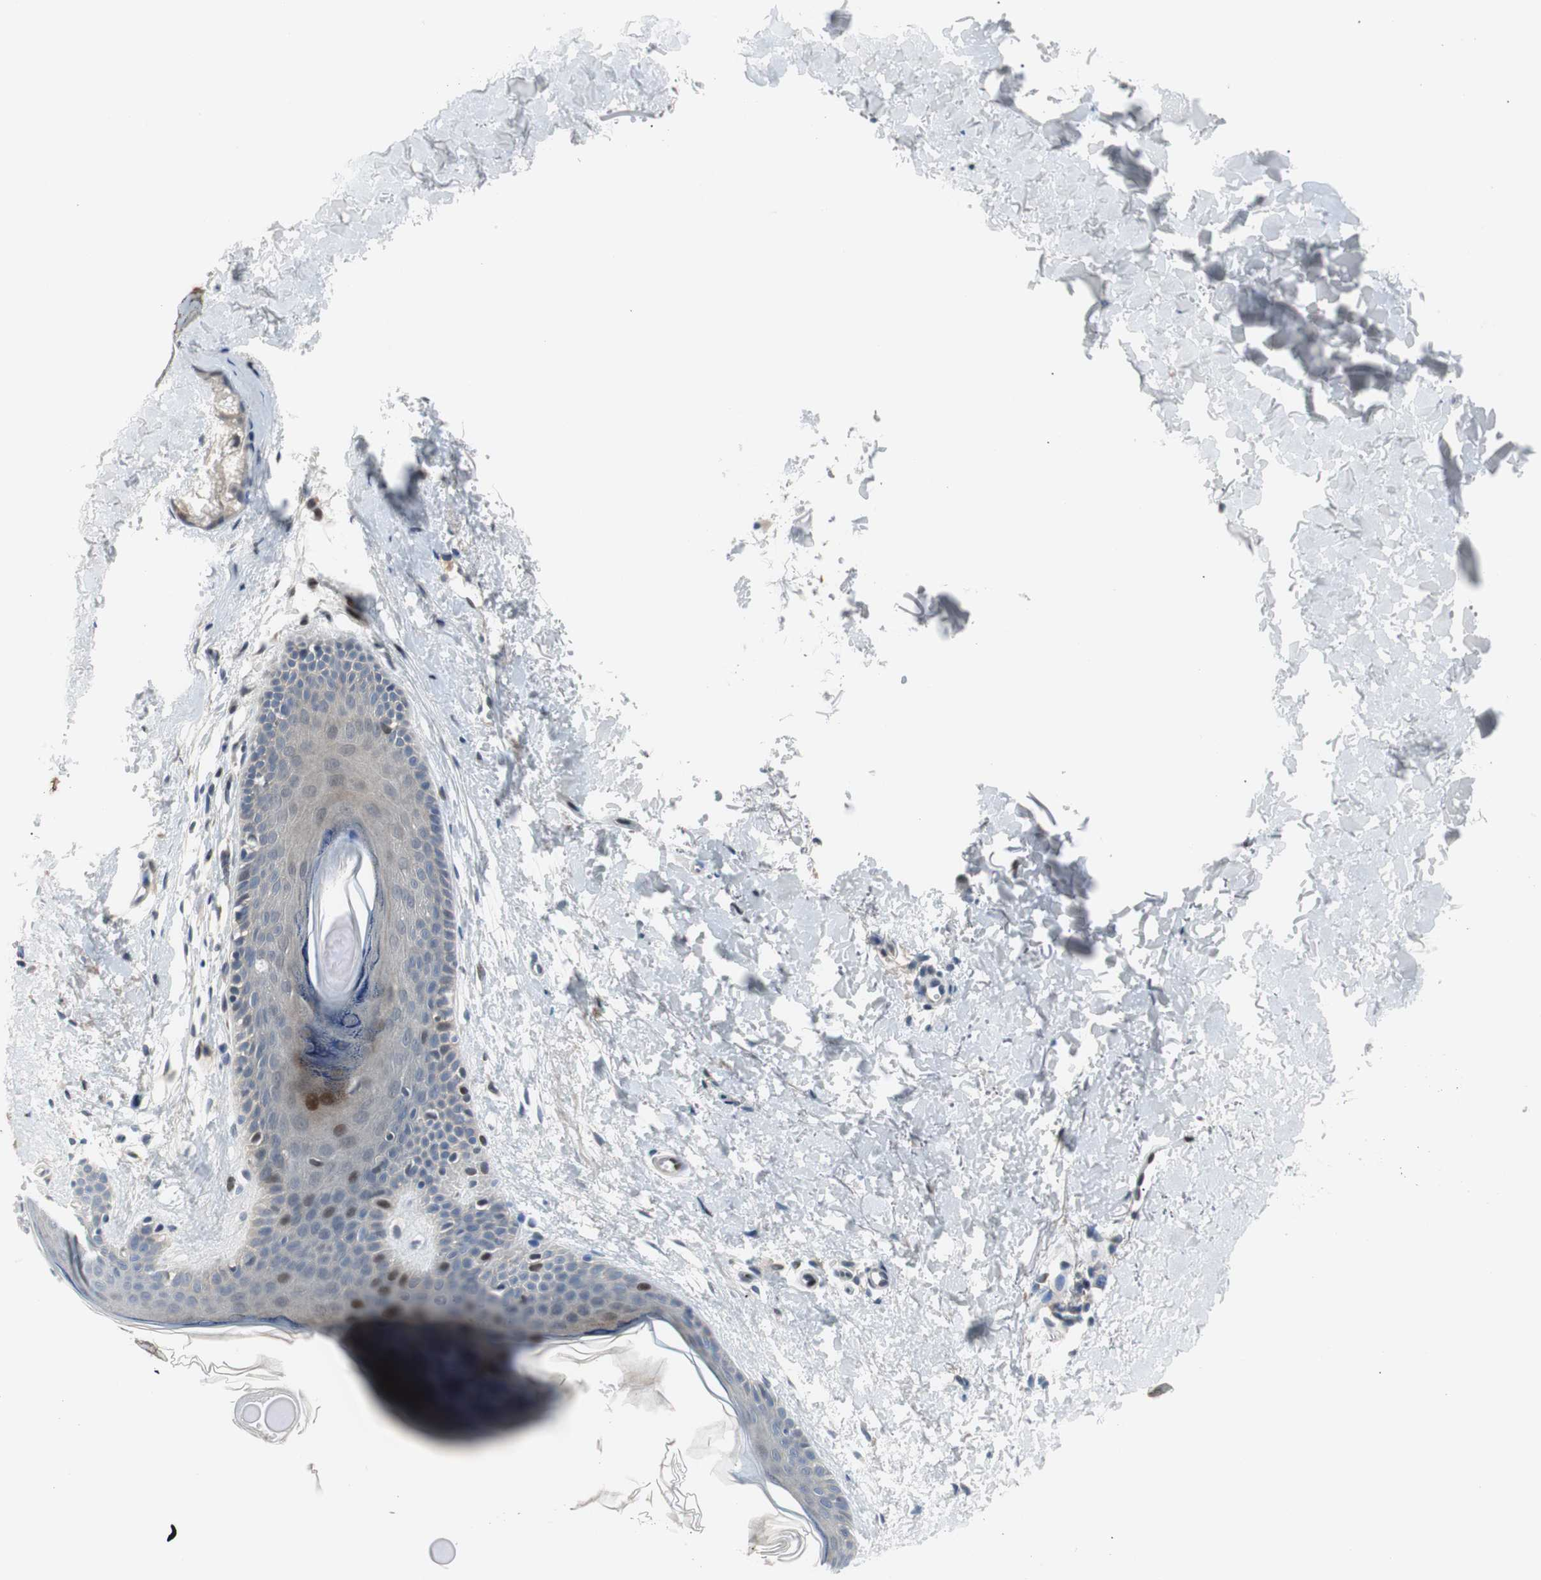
{"staining": {"intensity": "negative", "quantity": "none", "location": "none"}, "tissue": "skin", "cell_type": "Fibroblasts", "image_type": "normal", "snomed": [{"axis": "morphology", "description": "Normal tissue, NOS"}, {"axis": "topography", "description": "Skin"}], "caption": "Fibroblasts are negative for protein expression in benign human skin. (Brightfield microscopy of DAB (3,3'-diaminobenzidine) immunohistochemistry at high magnification).", "gene": "MAP2K4", "patient": {"sex": "female", "age": 56}}